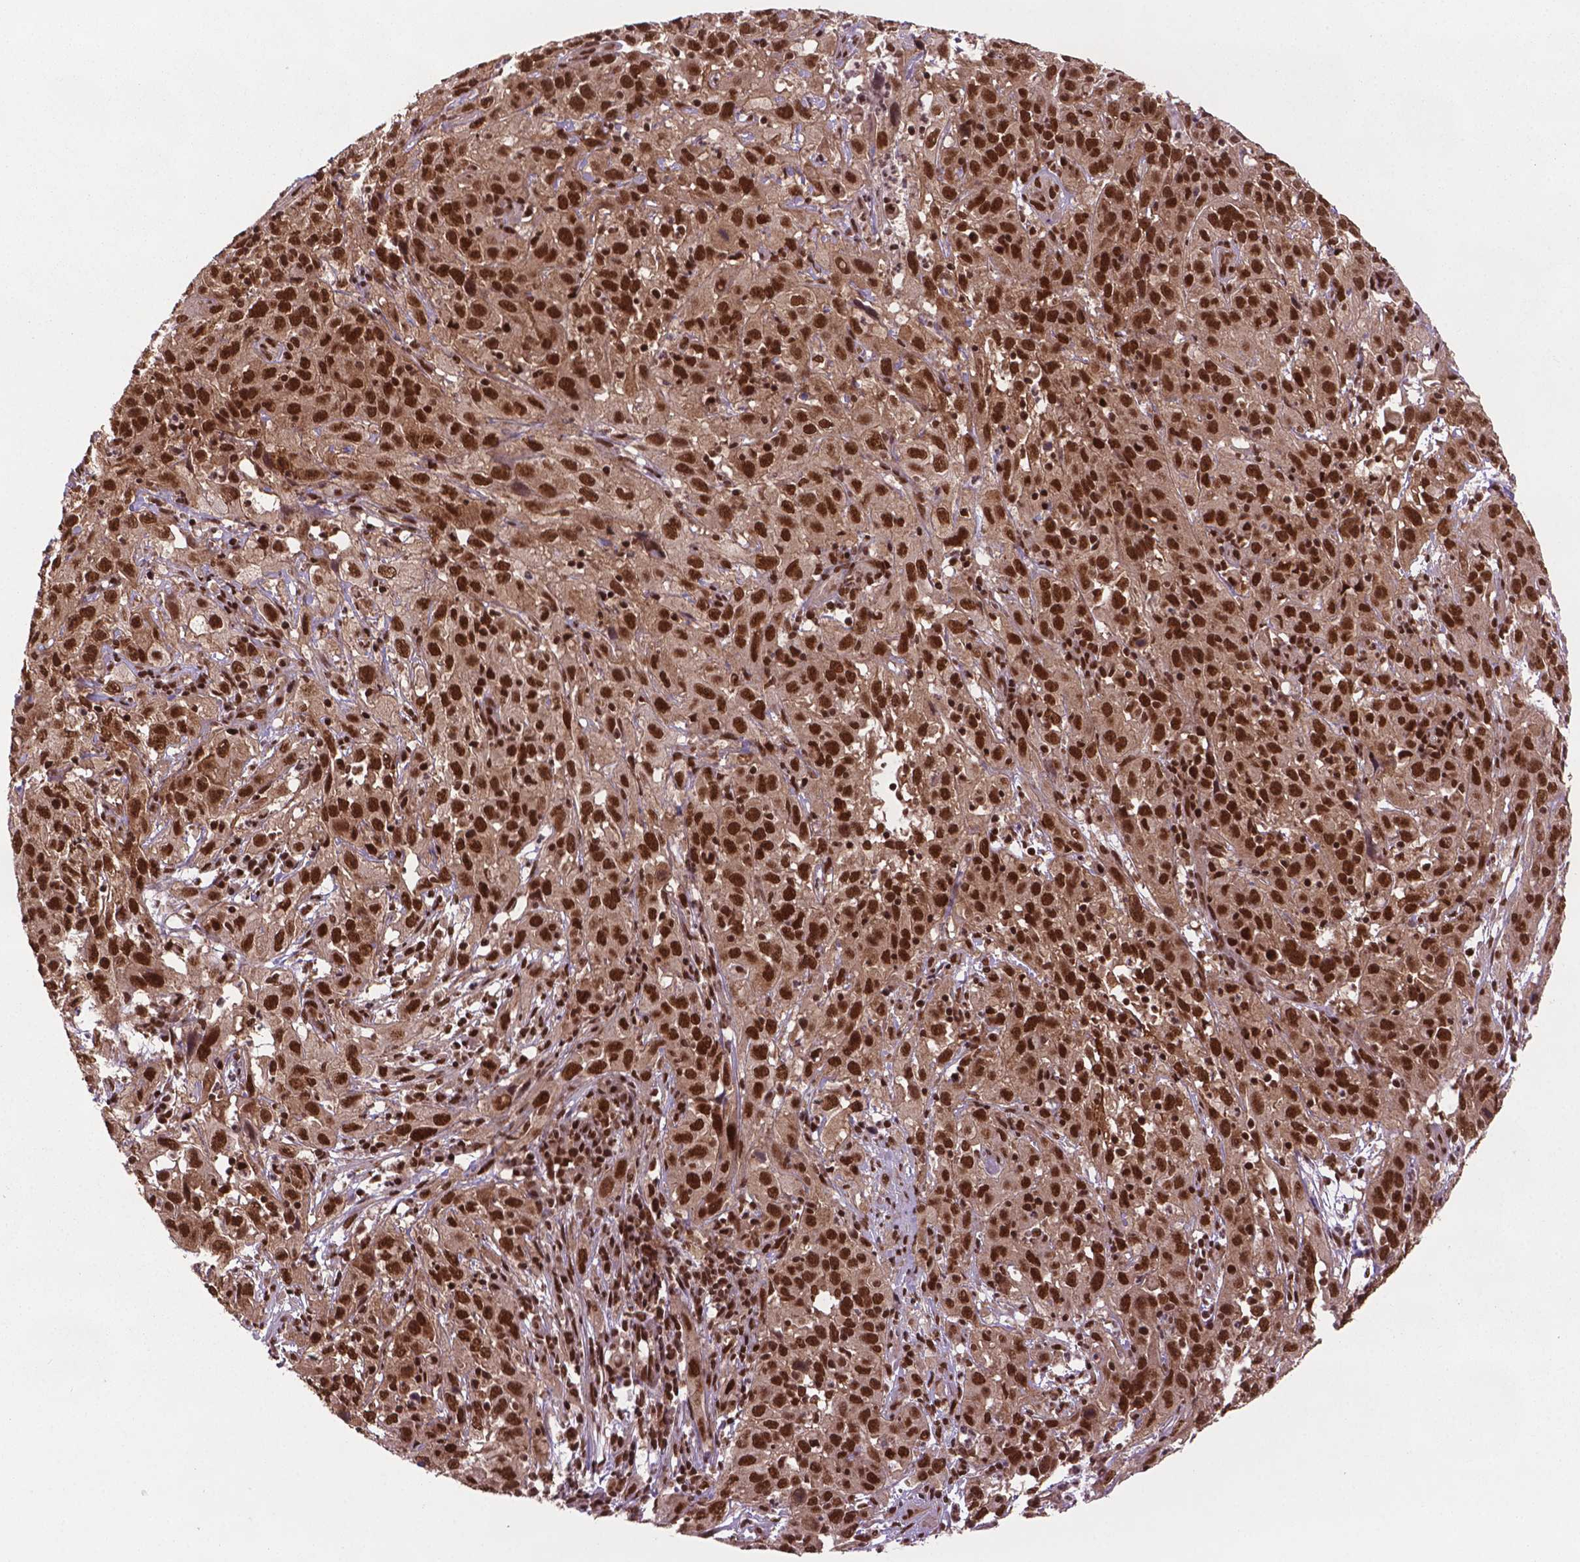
{"staining": {"intensity": "strong", "quantity": ">75%", "location": "nuclear"}, "tissue": "cervical cancer", "cell_type": "Tumor cells", "image_type": "cancer", "snomed": [{"axis": "morphology", "description": "Squamous cell carcinoma, NOS"}, {"axis": "topography", "description": "Cervix"}], "caption": "DAB immunohistochemical staining of human squamous cell carcinoma (cervical) demonstrates strong nuclear protein expression in approximately >75% of tumor cells.", "gene": "SIRT6", "patient": {"sex": "female", "age": 32}}